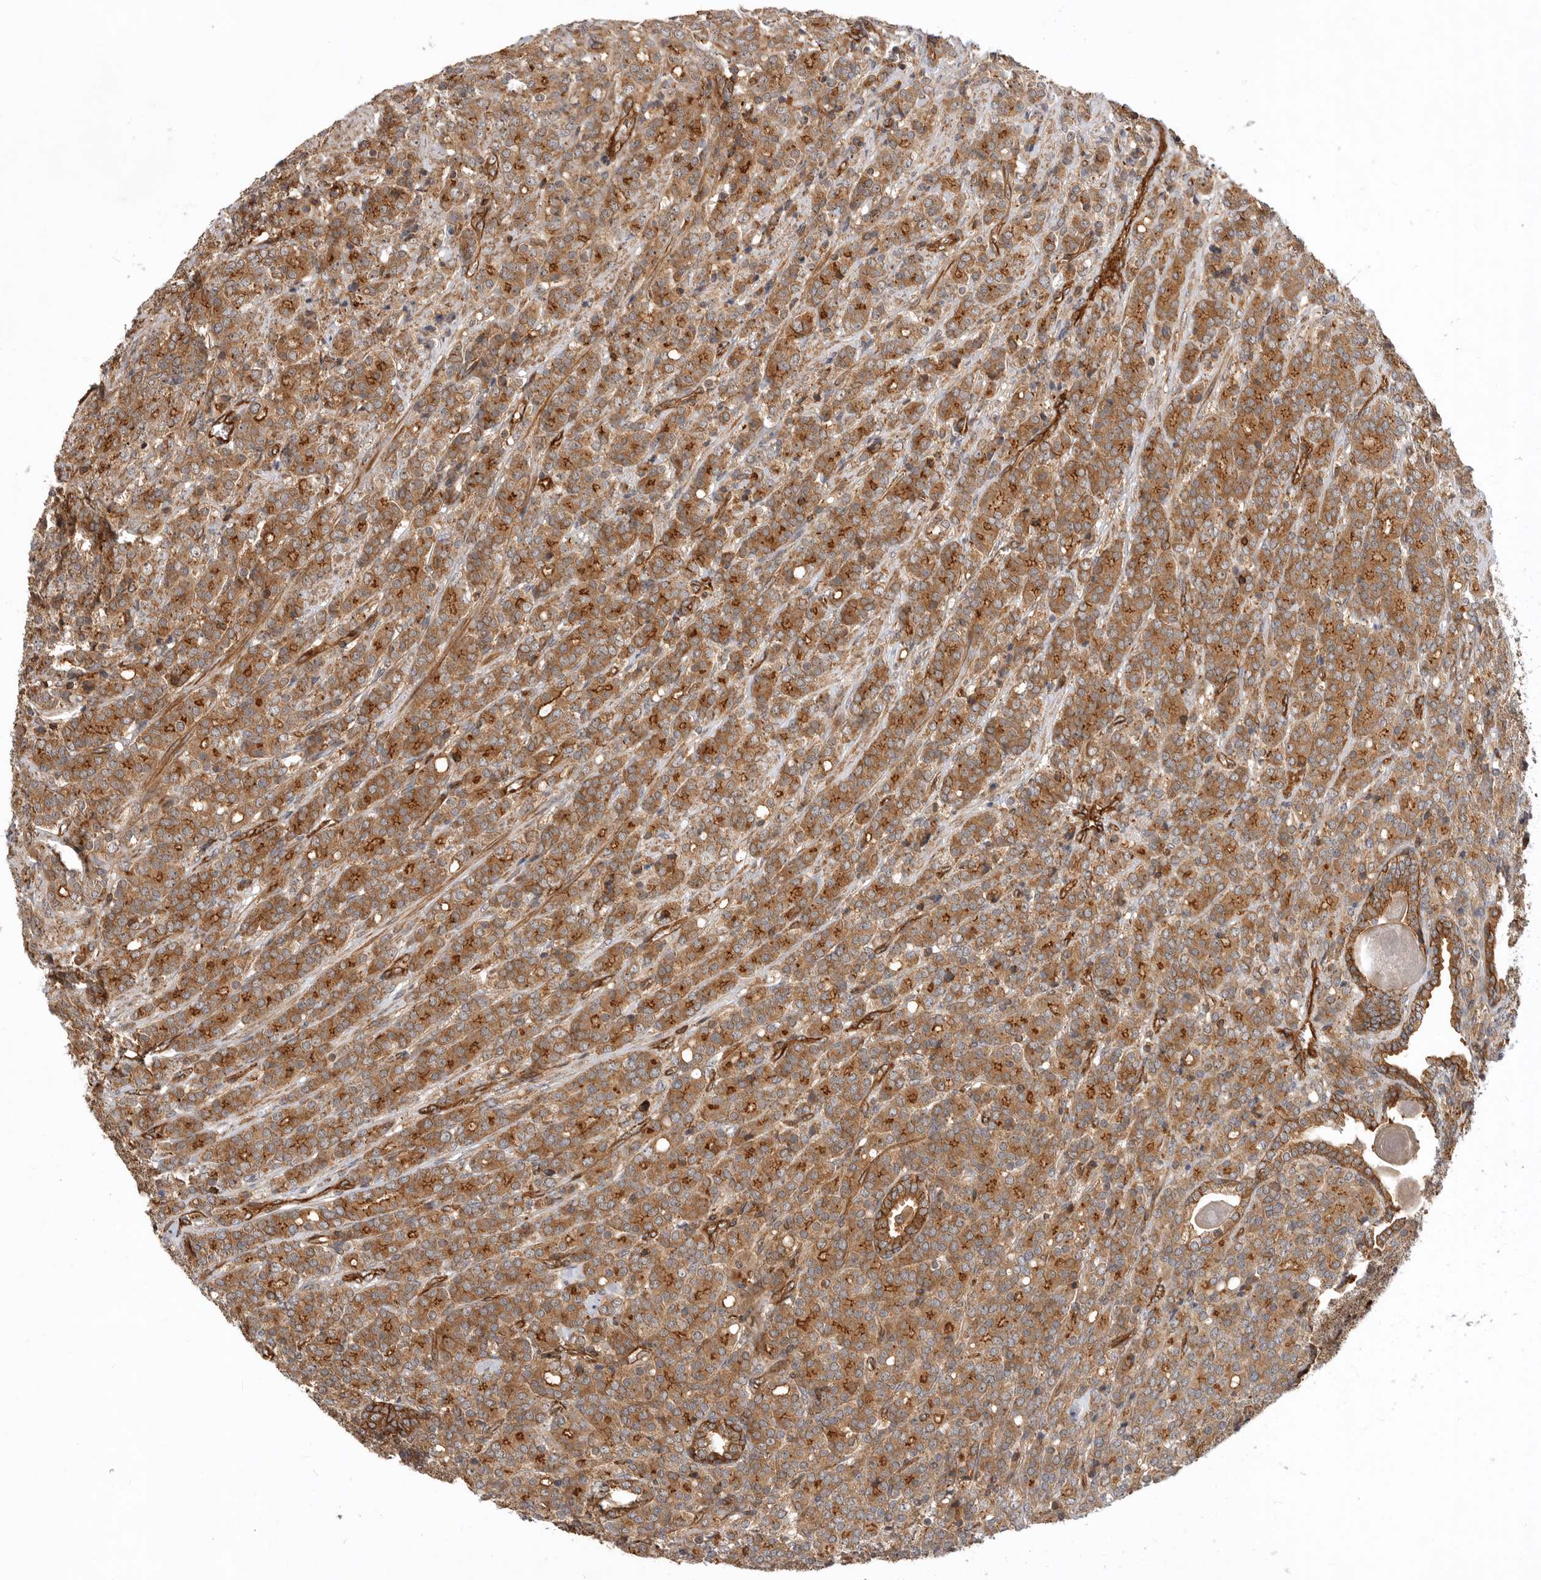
{"staining": {"intensity": "strong", "quantity": ">75%", "location": "cytoplasmic/membranous"}, "tissue": "prostate cancer", "cell_type": "Tumor cells", "image_type": "cancer", "snomed": [{"axis": "morphology", "description": "Adenocarcinoma, High grade"}, {"axis": "topography", "description": "Prostate"}], "caption": "High-magnification brightfield microscopy of prostate cancer stained with DAB (brown) and counterstained with hematoxylin (blue). tumor cells exhibit strong cytoplasmic/membranous expression is seen in approximately>75% of cells.", "gene": "GPATCH2", "patient": {"sex": "male", "age": 62}}